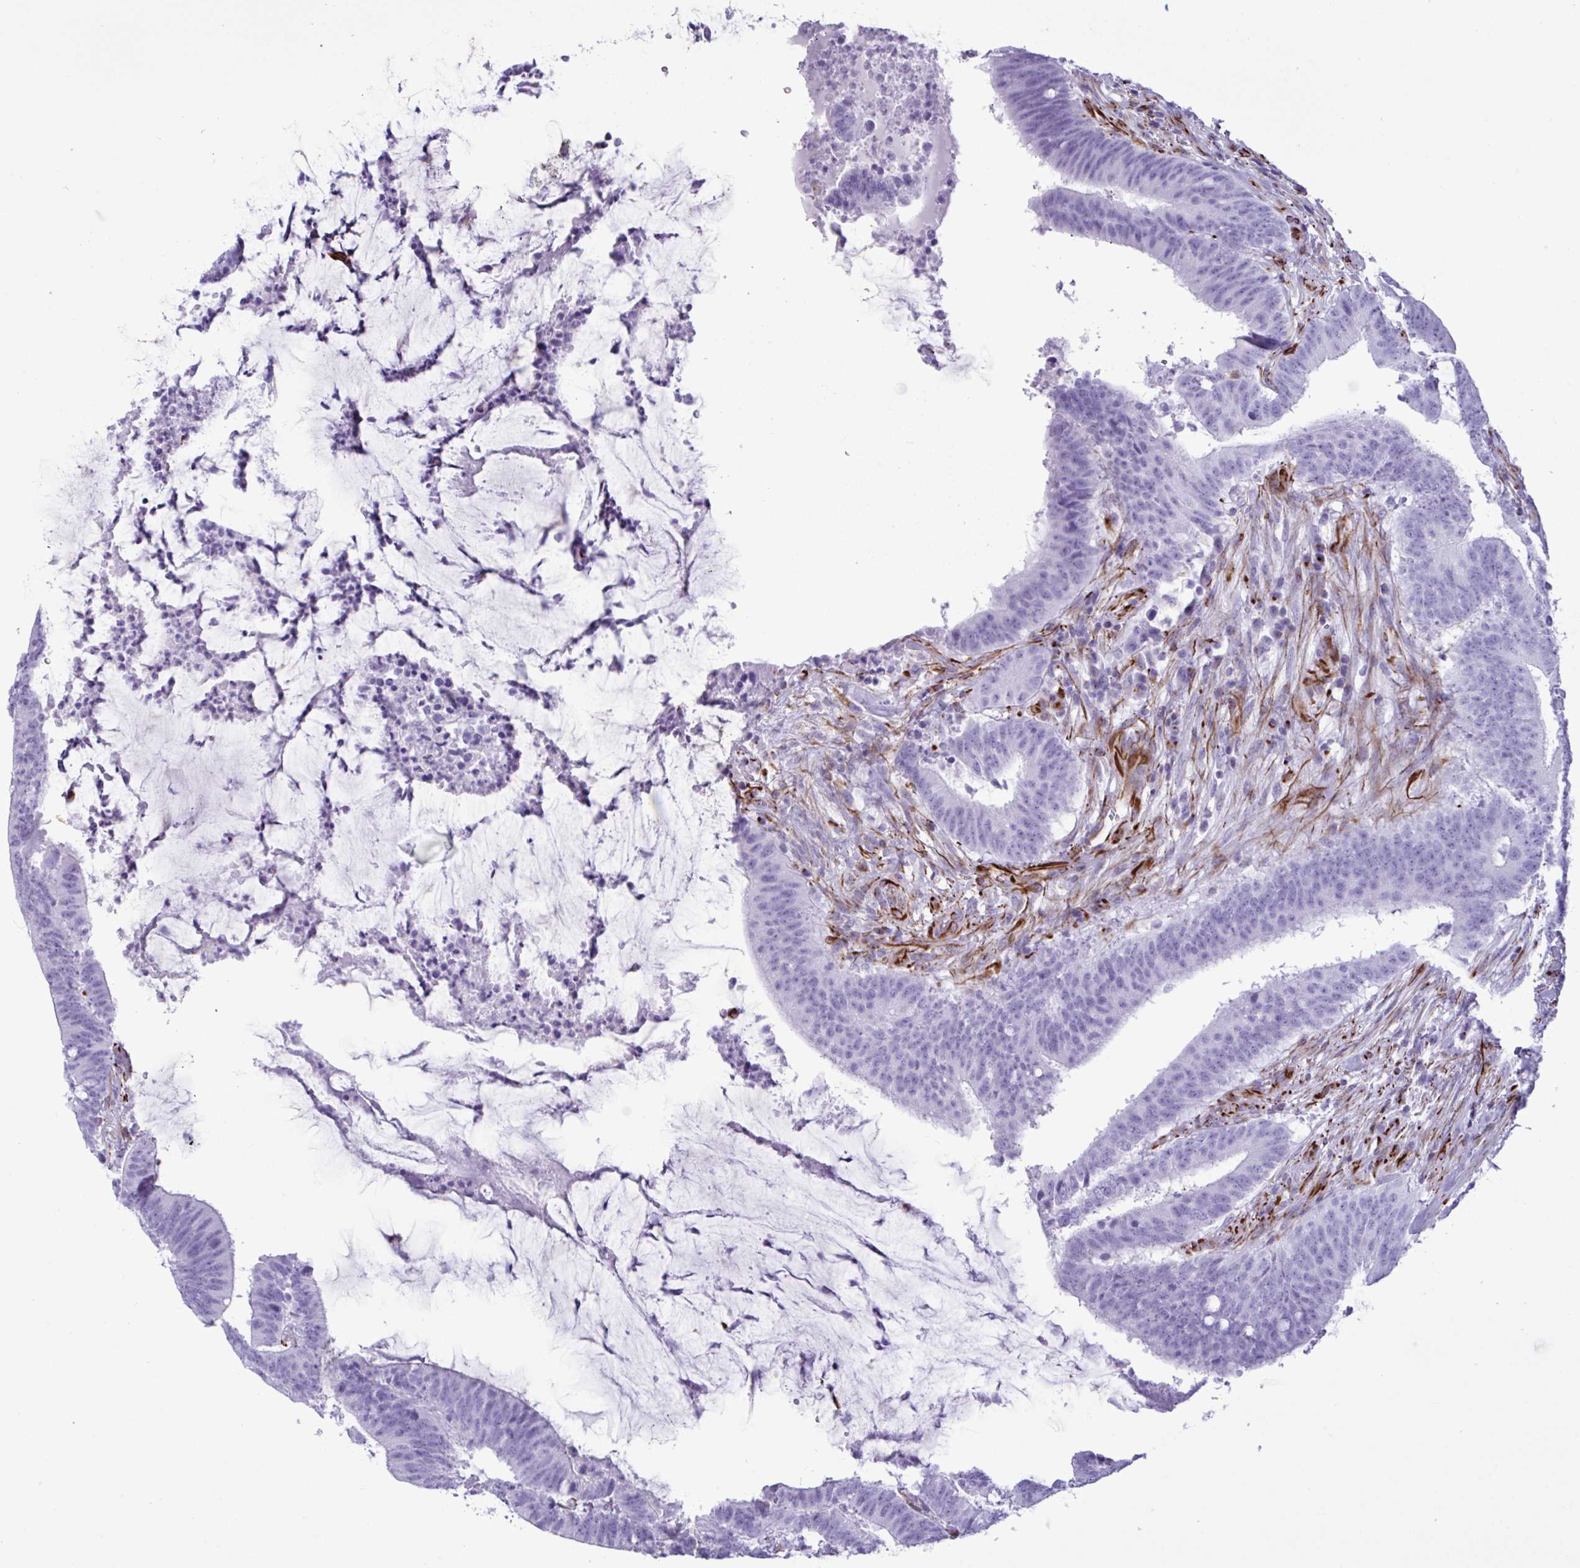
{"staining": {"intensity": "negative", "quantity": "none", "location": "none"}, "tissue": "colorectal cancer", "cell_type": "Tumor cells", "image_type": "cancer", "snomed": [{"axis": "morphology", "description": "Adenocarcinoma, NOS"}, {"axis": "topography", "description": "Colon"}], "caption": "Immunohistochemical staining of human colorectal cancer shows no significant expression in tumor cells. (Brightfield microscopy of DAB IHC at high magnification).", "gene": "SMAD5", "patient": {"sex": "female", "age": 43}}